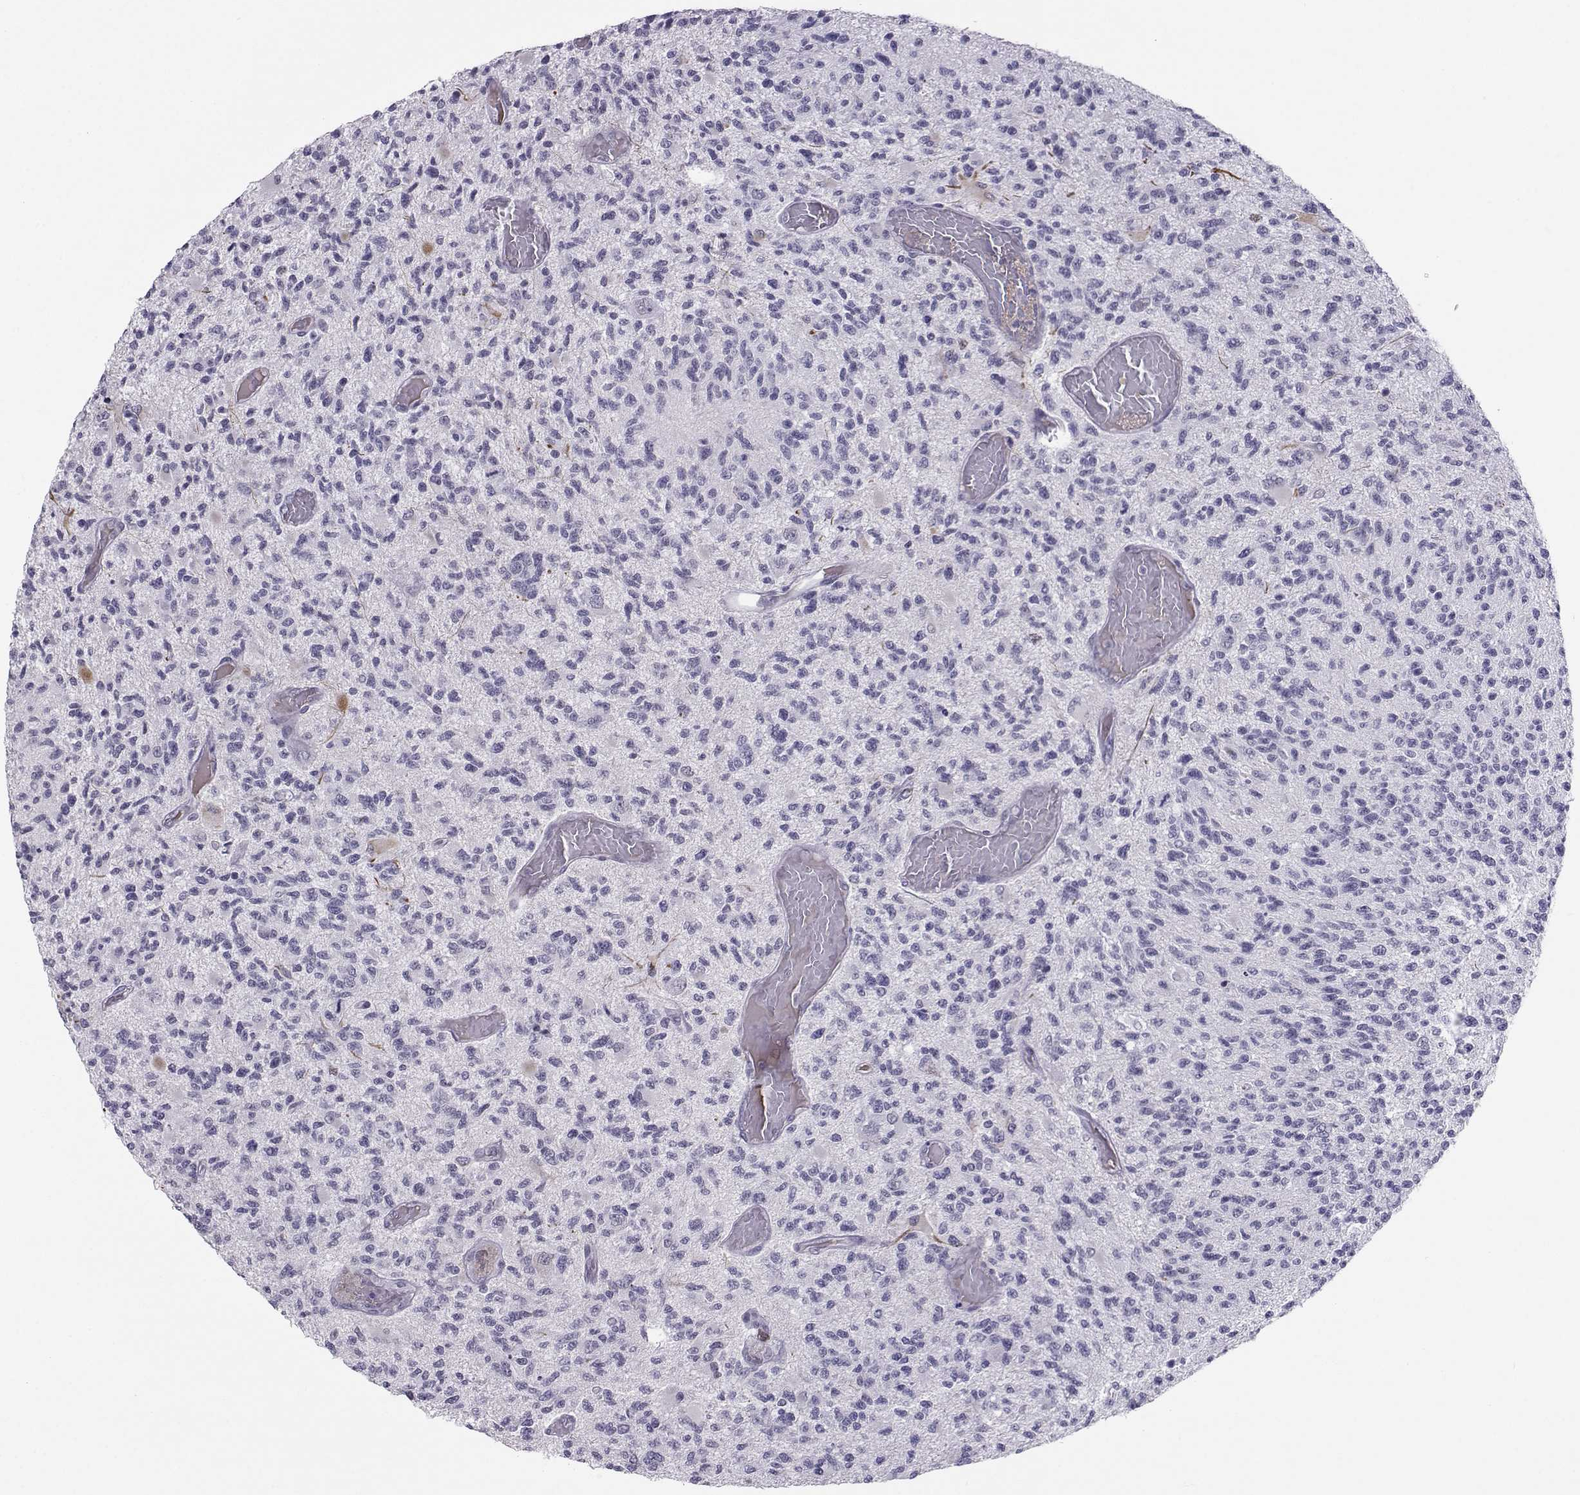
{"staining": {"intensity": "negative", "quantity": "none", "location": "none"}, "tissue": "glioma", "cell_type": "Tumor cells", "image_type": "cancer", "snomed": [{"axis": "morphology", "description": "Glioma, malignant, High grade"}, {"axis": "topography", "description": "Brain"}], "caption": "An image of human high-grade glioma (malignant) is negative for staining in tumor cells. The staining was performed using DAB to visualize the protein expression in brown, while the nuclei were stained in blue with hematoxylin (Magnification: 20x).", "gene": "LHX1", "patient": {"sex": "female", "age": 63}}